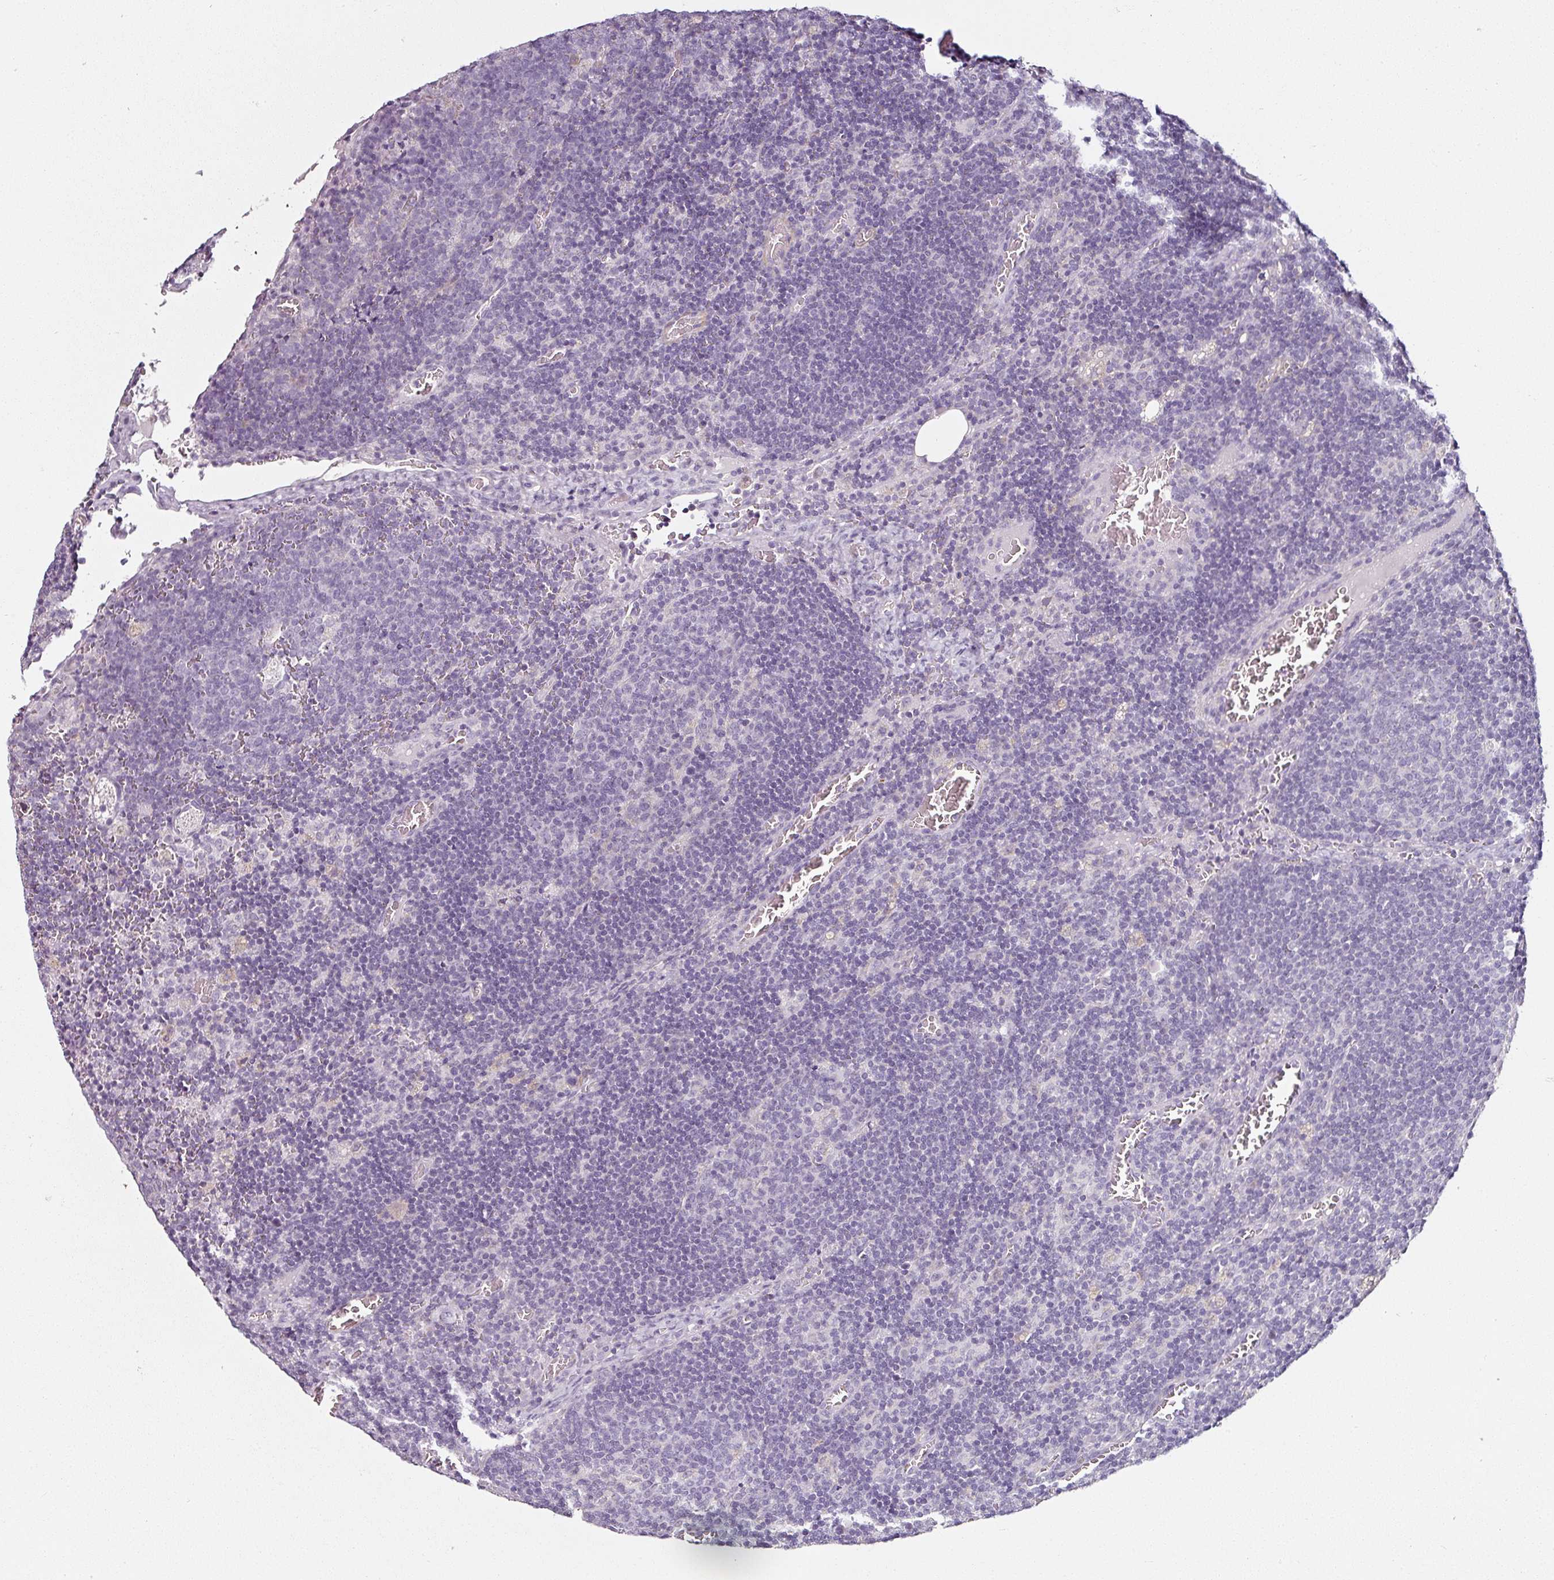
{"staining": {"intensity": "negative", "quantity": "none", "location": "none"}, "tissue": "lymph node", "cell_type": "Germinal center cells", "image_type": "normal", "snomed": [{"axis": "morphology", "description": "Normal tissue, NOS"}, {"axis": "topography", "description": "Lymph node"}], "caption": "Immunohistochemistry micrograph of normal human lymph node stained for a protein (brown), which reveals no staining in germinal center cells.", "gene": "CAP2", "patient": {"sex": "male", "age": 50}}